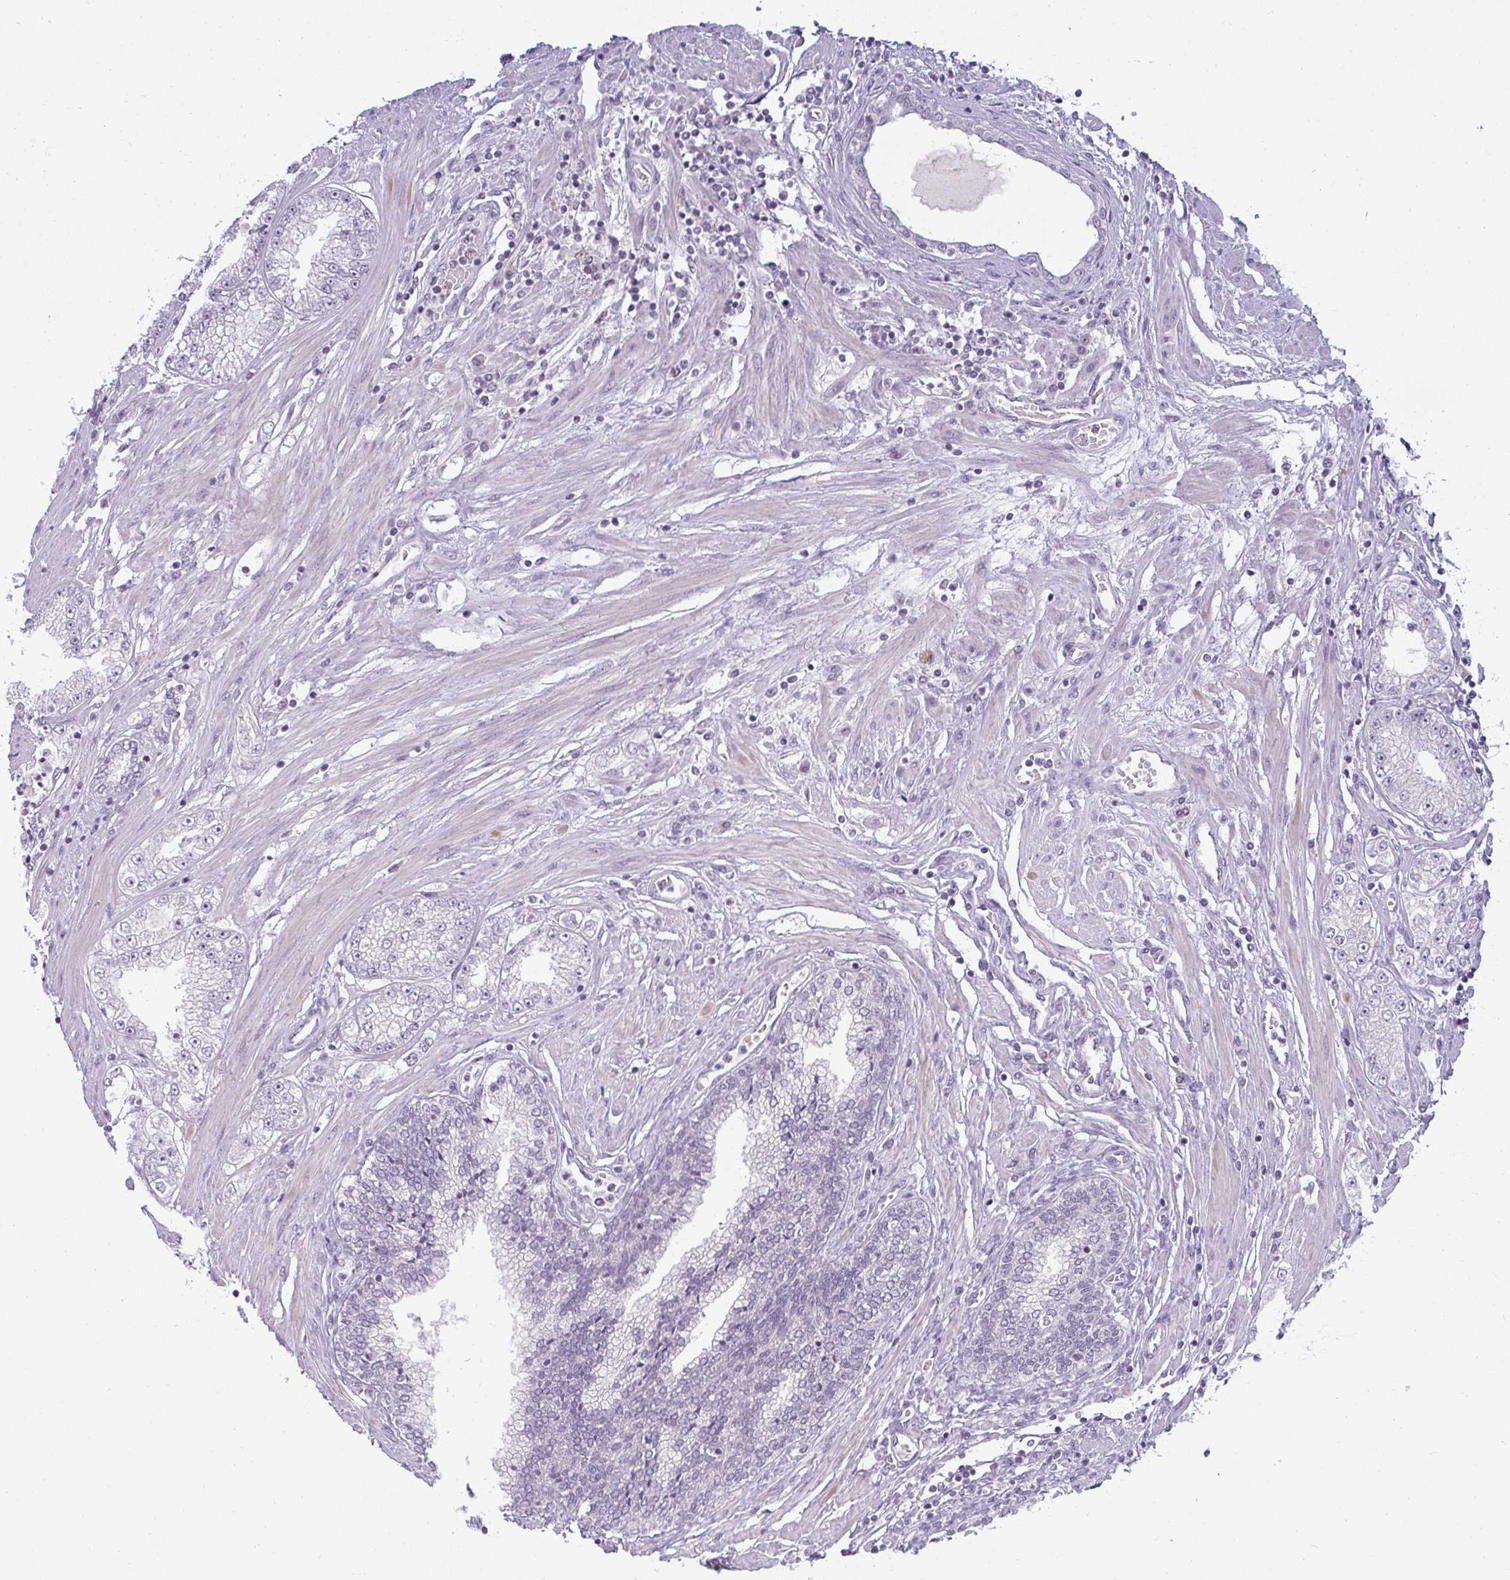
{"staining": {"intensity": "negative", "quantity": "none", "location": "none"}, "tissue": "prostate cancer", "cell_type": "Tumor cells", "image_type": "cancer", "snomed": [{"axis": "morphology", "description": "Adenocarcinoma, High grade"}, {"axis": "topography", "description": "Prostate"}], "caption": "Immunohistochemistry of human prostate cancer (adenocarcinoma (high-grade)) shows no expression in tumor cells.", "gene": "PPFIA4", "patient": {"sex": "male", "age": 69}}